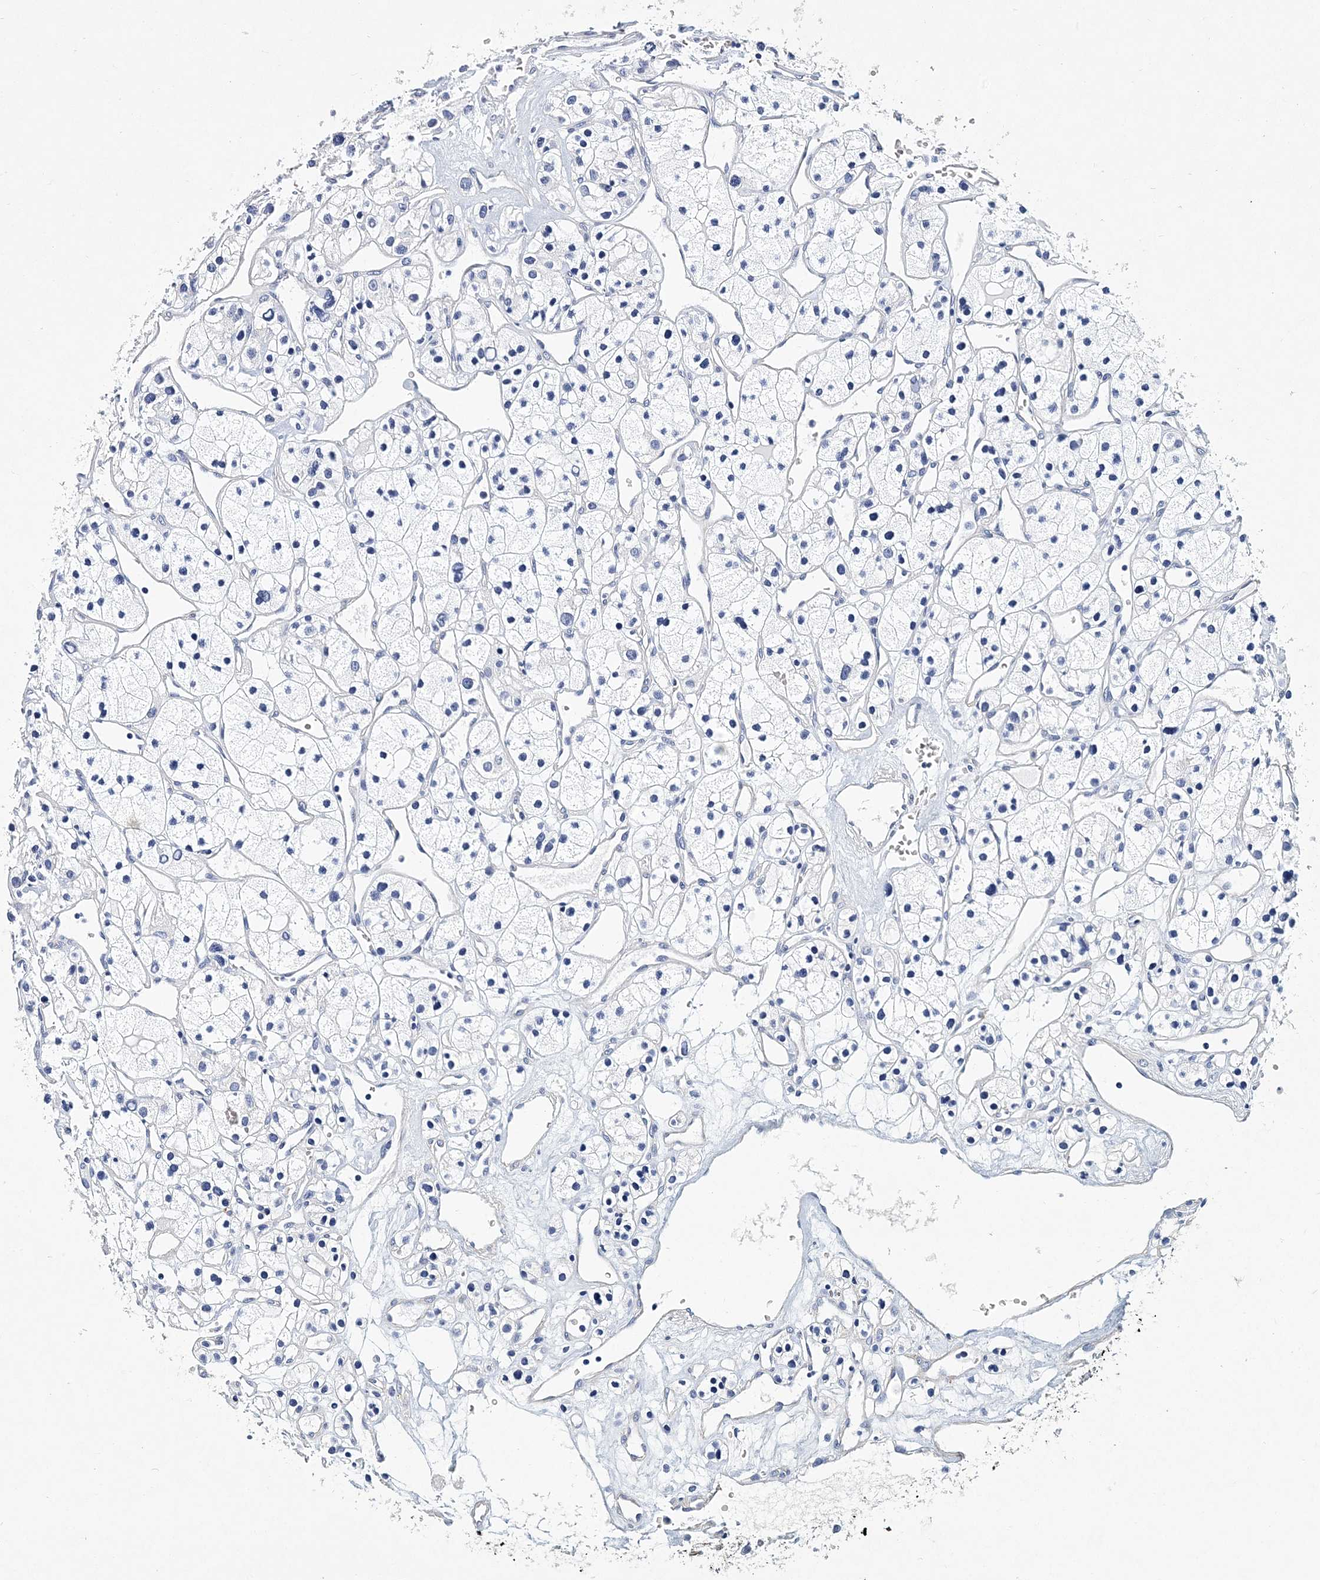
{"staining": {"intensity": "negative", "quantity": "none", "location": "none"}, "tissue": "renal cancer", "cell_type": "Tumor cells", "image_type": "cancer", "snomed": [{"axis": "morphology", "description": "Adenocarcinoma, NOS"}, {"axis": "topography", "description": "Kidney"}], "caption": "Histopathology image shows no significant protein staining in tumor cells of renal cancer.", "gene": "ITGA2B", "patient": {"sex": "female", "age": 57}}